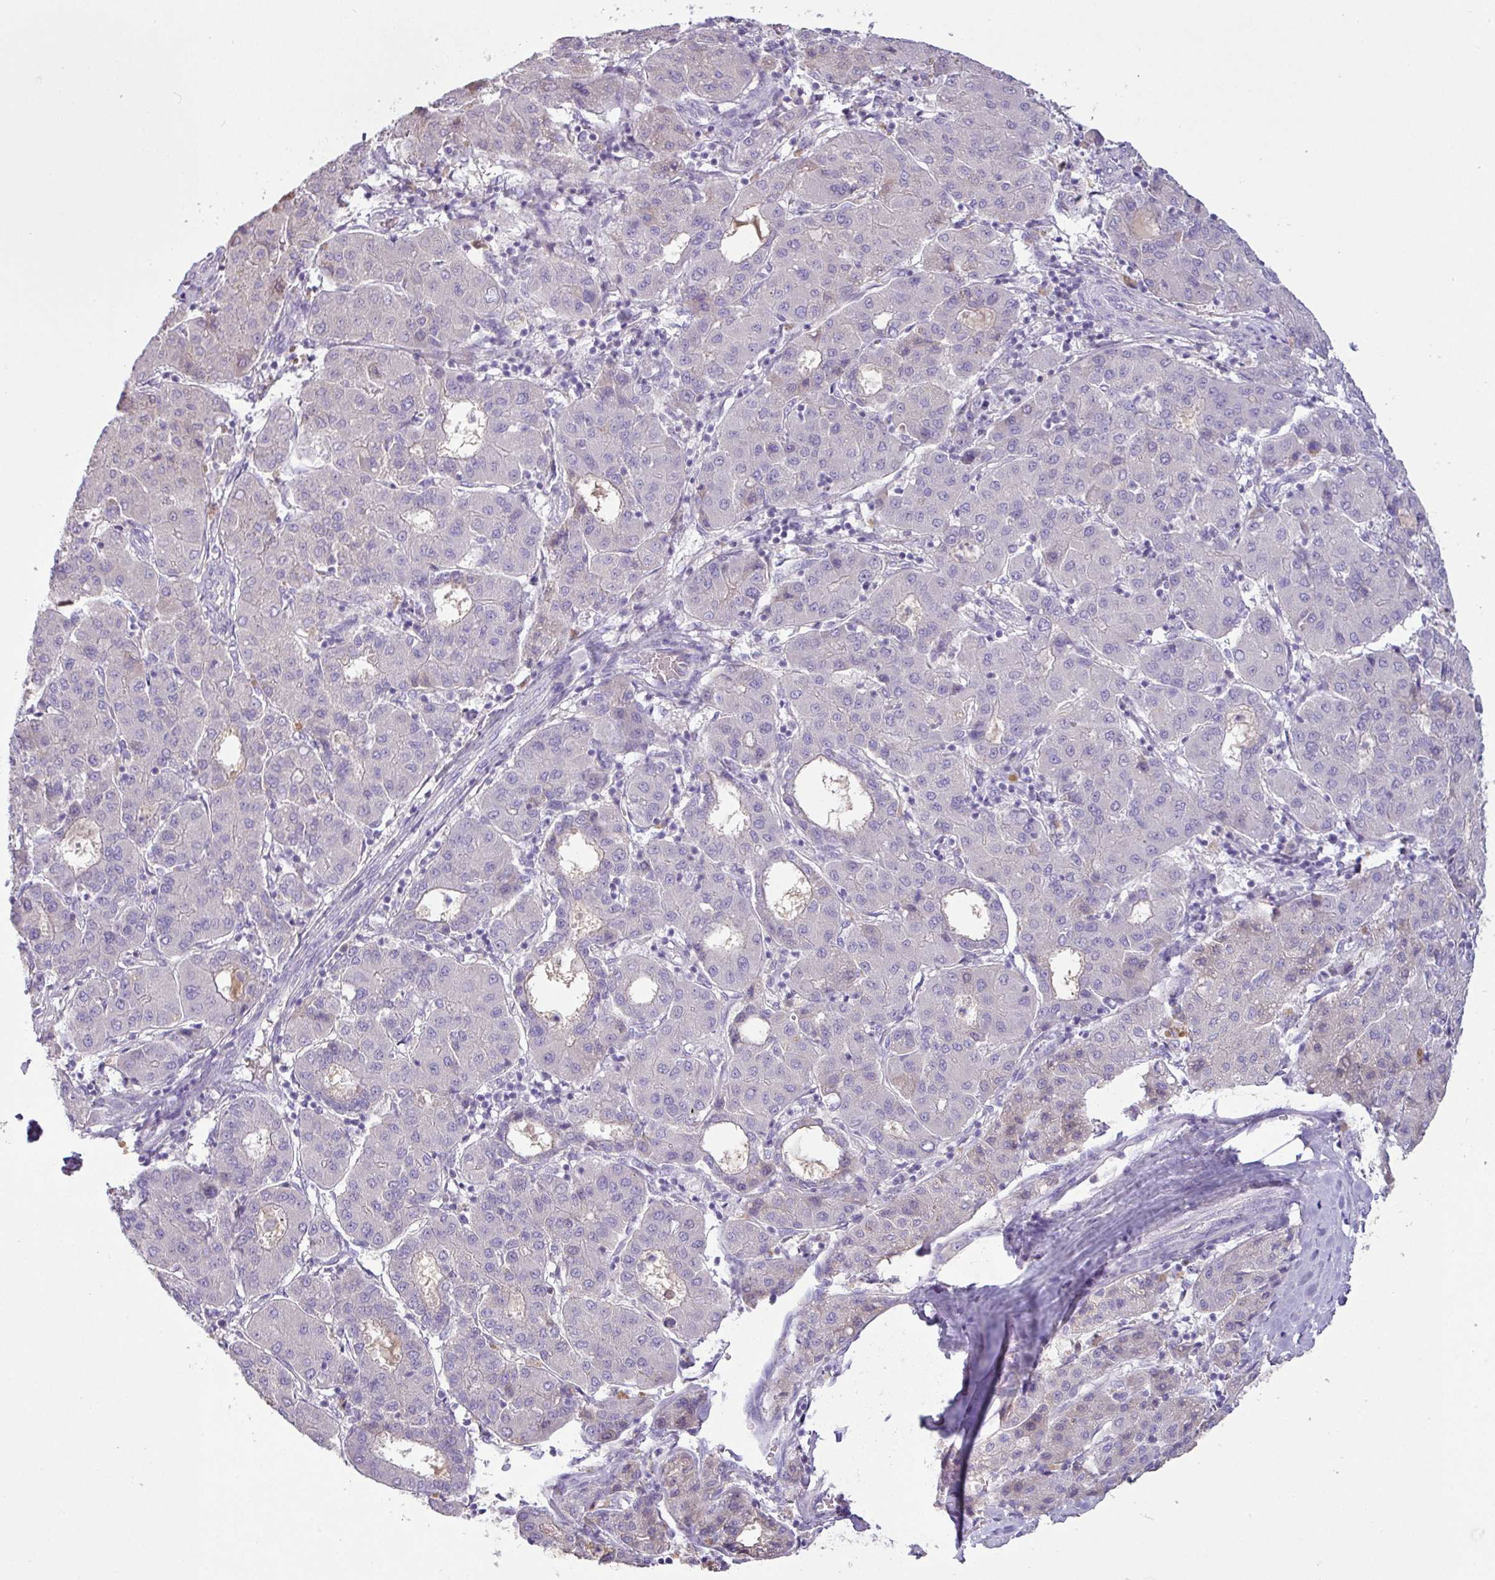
{"staining": {"intensity": "negative", "quantity": "none", "location": "none"}, "tissue": "liver cancer", "cell_type": "Tumor cells", "image_type": "cancer", "snomed": [{"axis": "morphology", "description": "Carcinoma, Hepatocellular, NOS"}, {"axis": "topography", "description": "Liver"}], "caption": "Human liver cancer (hepatocellular carcinoma) stained for a protein using immunohistochemistry (IHC) displays no positivity in tumor cells.", "gene": "OR6C6", "patient": {"sex": "male", "age": 65}}